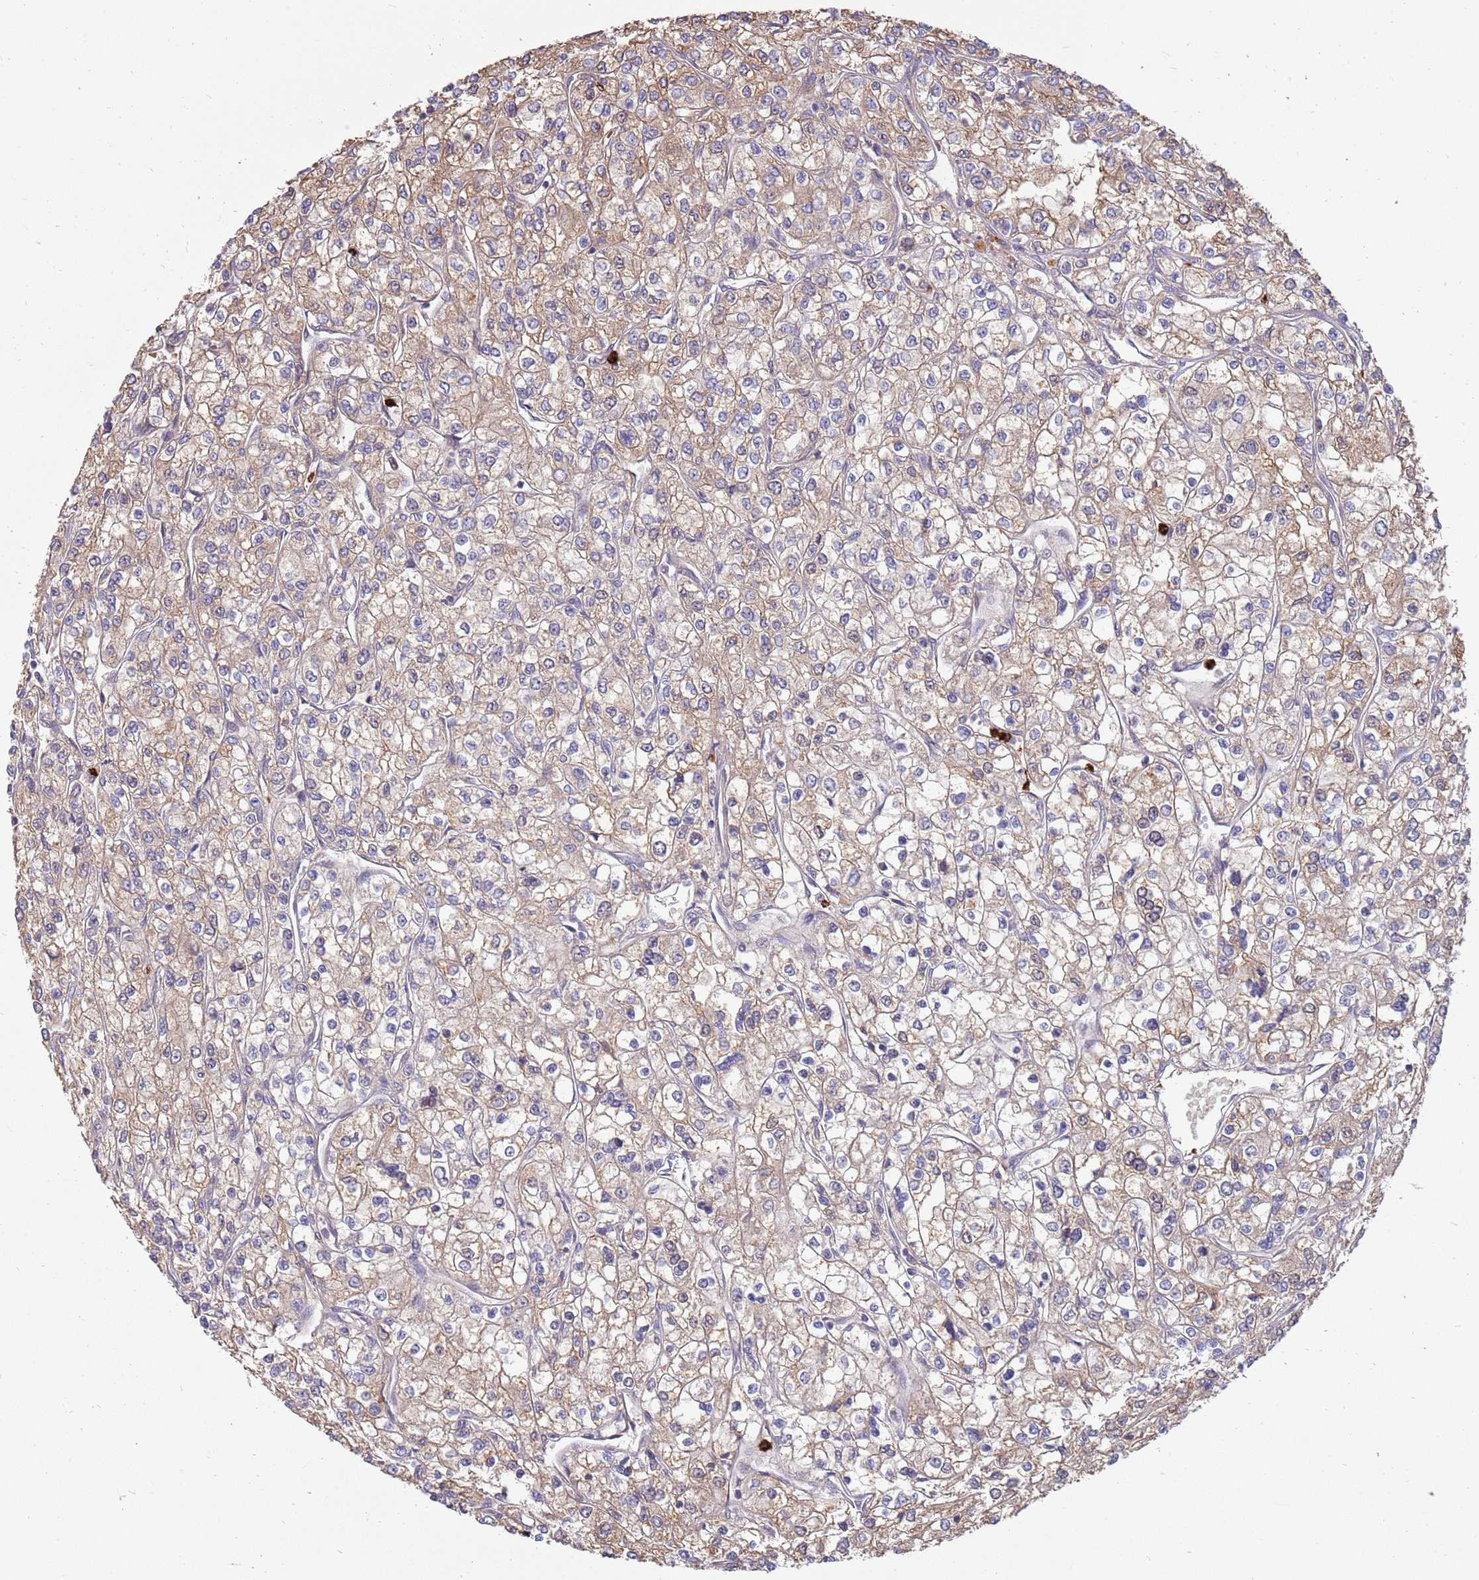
{"staining": {"intensity": "weak", "quantity": "25%-75%", "location": "cytoplasmic/membranous"}, "tissue": "renal cancer", "cell_type": "Tumor cells", "image_type": "cancer", "snomed": [{"axis": "morphology", "description": "Adenocarcinoma, NOS"}, {"axis": "topography", "description": "Kidney"}], "caption": "Immunohistochemical staining of human renal adenocarcinoma demonstrates low levels of weak cytoplasmic/membranous staining in approximately 25%-75% of tumor cells.", "gene": "NBPF6", "patient": {"sex": "male", "age": 80}}